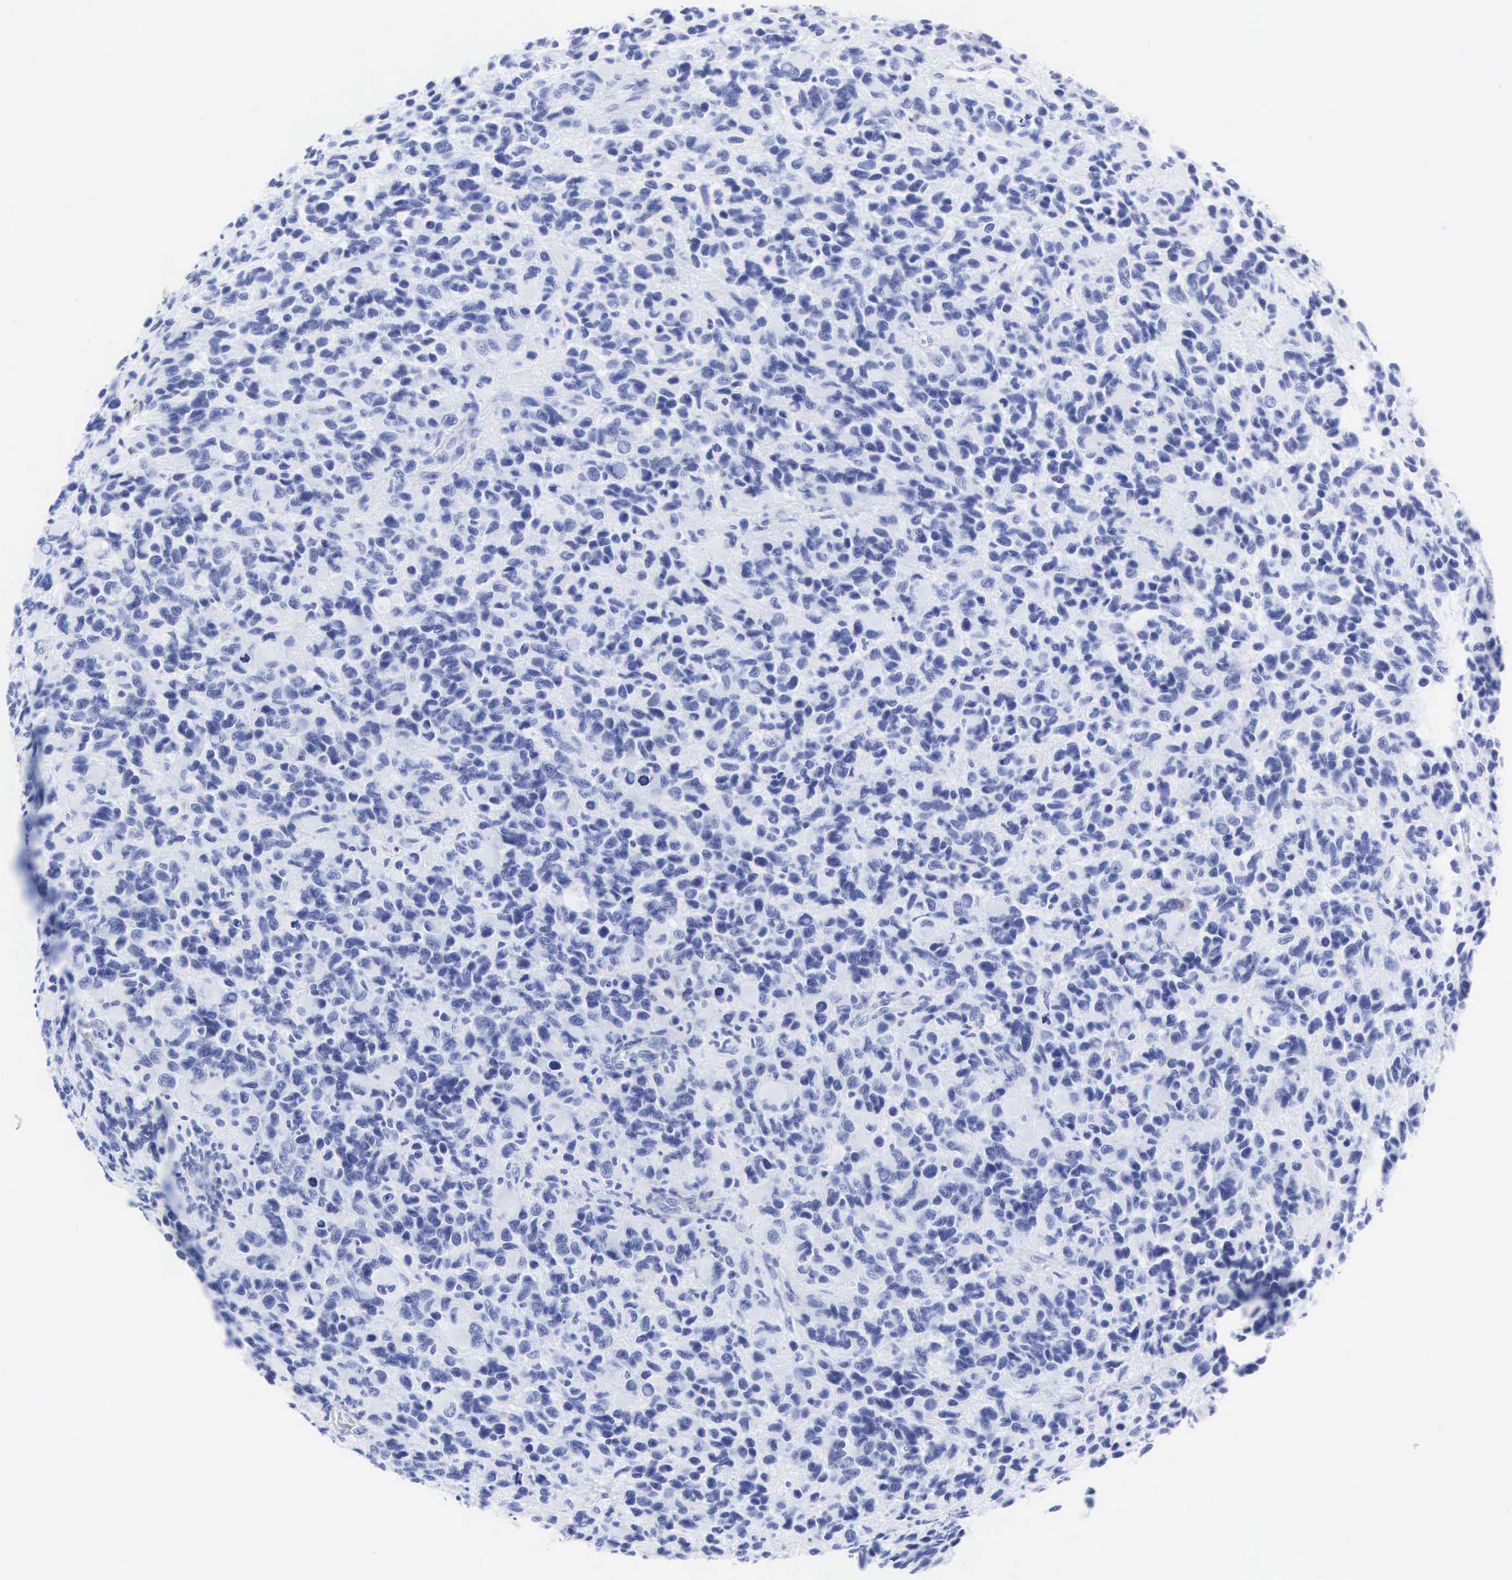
{"staining": {"intensity": "negative", "quantity": "none", "location": "none"}, "tissue": "glioma", "cell_type": "Tumor cells", "image_type": "cancer", "snomed": [{"axis": "morphology", "description": "Glioma, malignant, High grade"}, {"axis": "topography", "description": "Brain"}], "caption": "Histopathology image shows no significant protein staining in tumor cells of malignant glioma (high-grade).", "gene": "CGB3", "patient": {"sex": "male", "age": 77}}